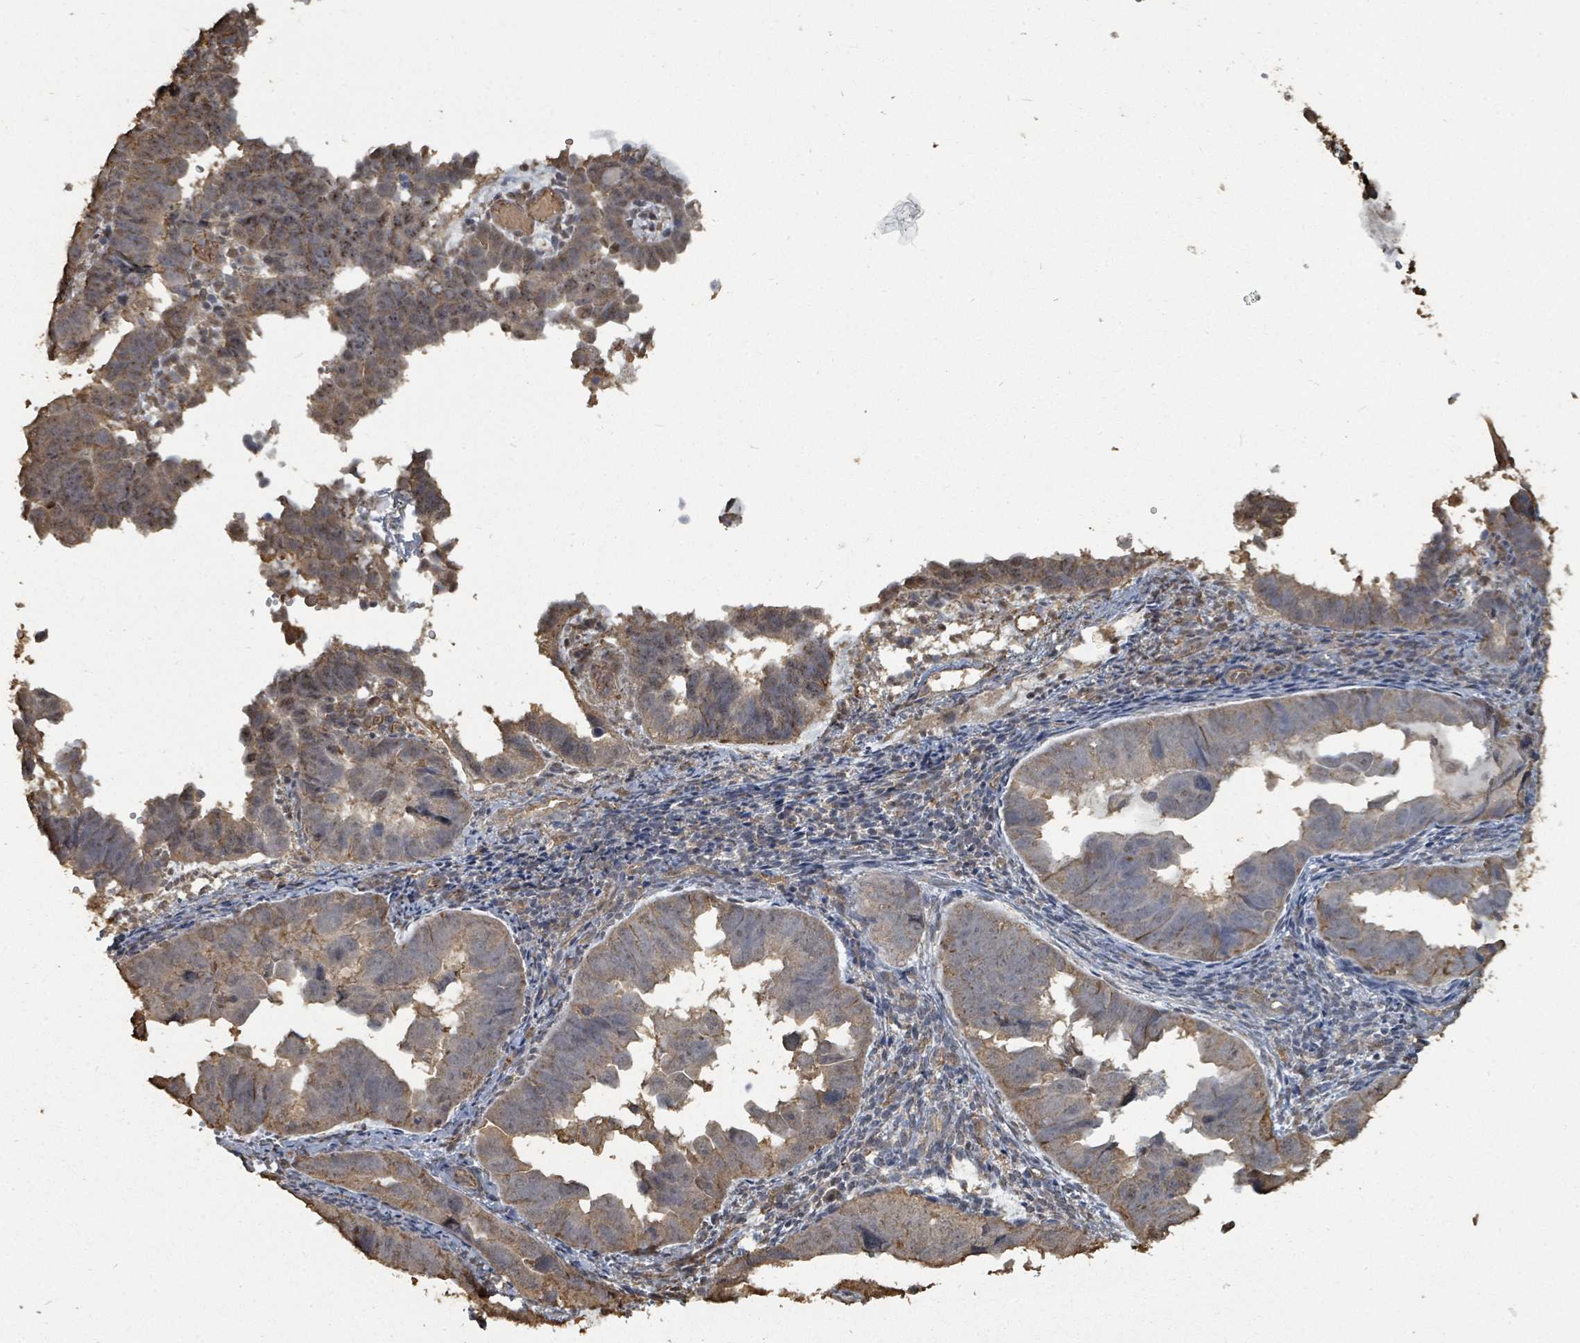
{"staining": {"intensity": "weak", "quantity": "25%-75%", "location": "cytoplasmic/membranous,nuclear"}, "tissue": "endometrial cancer", "cell_type": "Tumor cells", "image_type": "cancer", "snomed": [{"axis": "morphology", "description": "Adenocarcinoma, NOS"}, {"axis": "topography", "description": "Endometrium"}], "caption": "A brown stain shows weak cytoplasmic/membranous and nuclear positivity of a protein in human endometrial cancer (adenocarcinoma) tumor cells.", "gene": "C6orf52", "patient": {"sex": "female", "age": 75}}